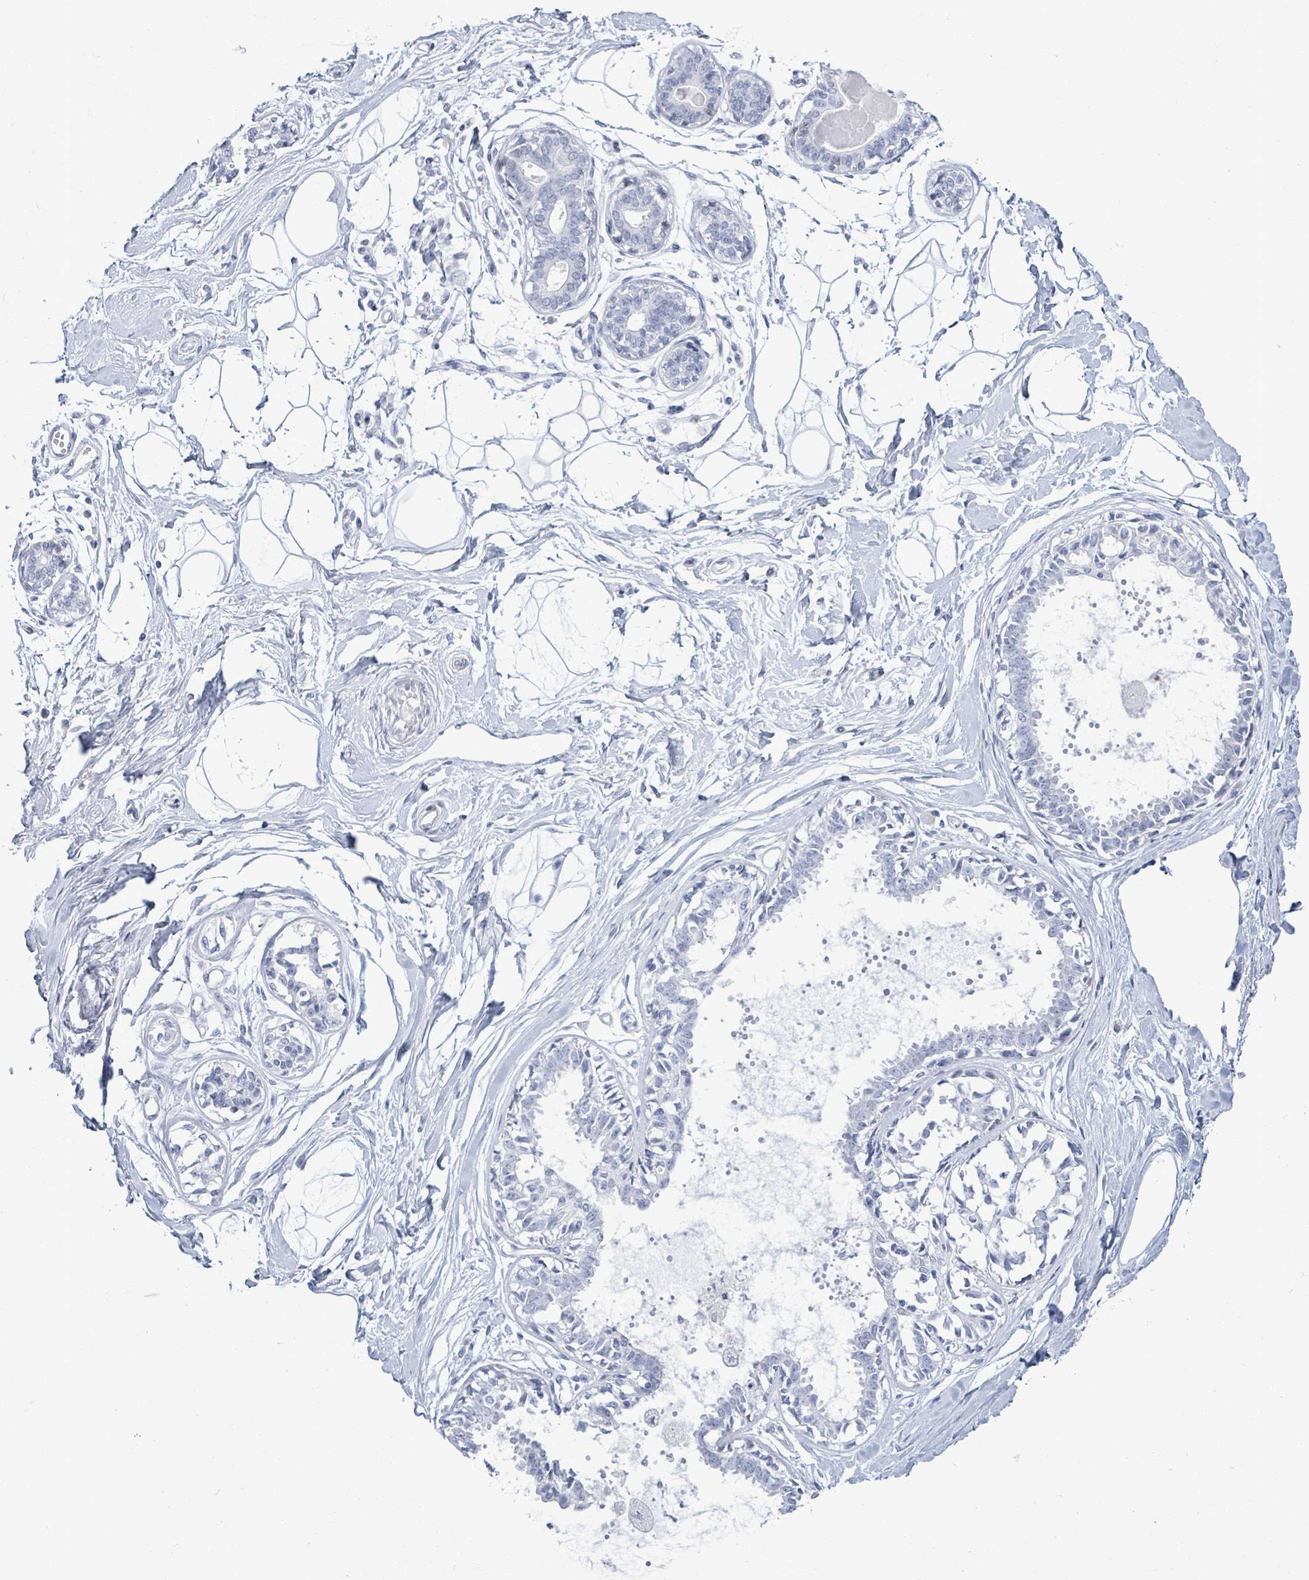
{"staining": {"intensity": "negative", "quantity": "none", "location": "none"}, "tissue": "breast", "cell_type": "Adipocytes", "image_type": "normal", "snomed": [{"axis": "morphology", "description": "Normal tissue, NOS"}, {"axis": "topography", "description": "Breast"}], "caption": "IHC micrograph of benign breast: breast stained with DAB (3,3'-diaminobenzidine) exhibits no significant protein staining in adipocytes.", "gene": "MALL", "patient": {"sex": "female", "age": 45}}